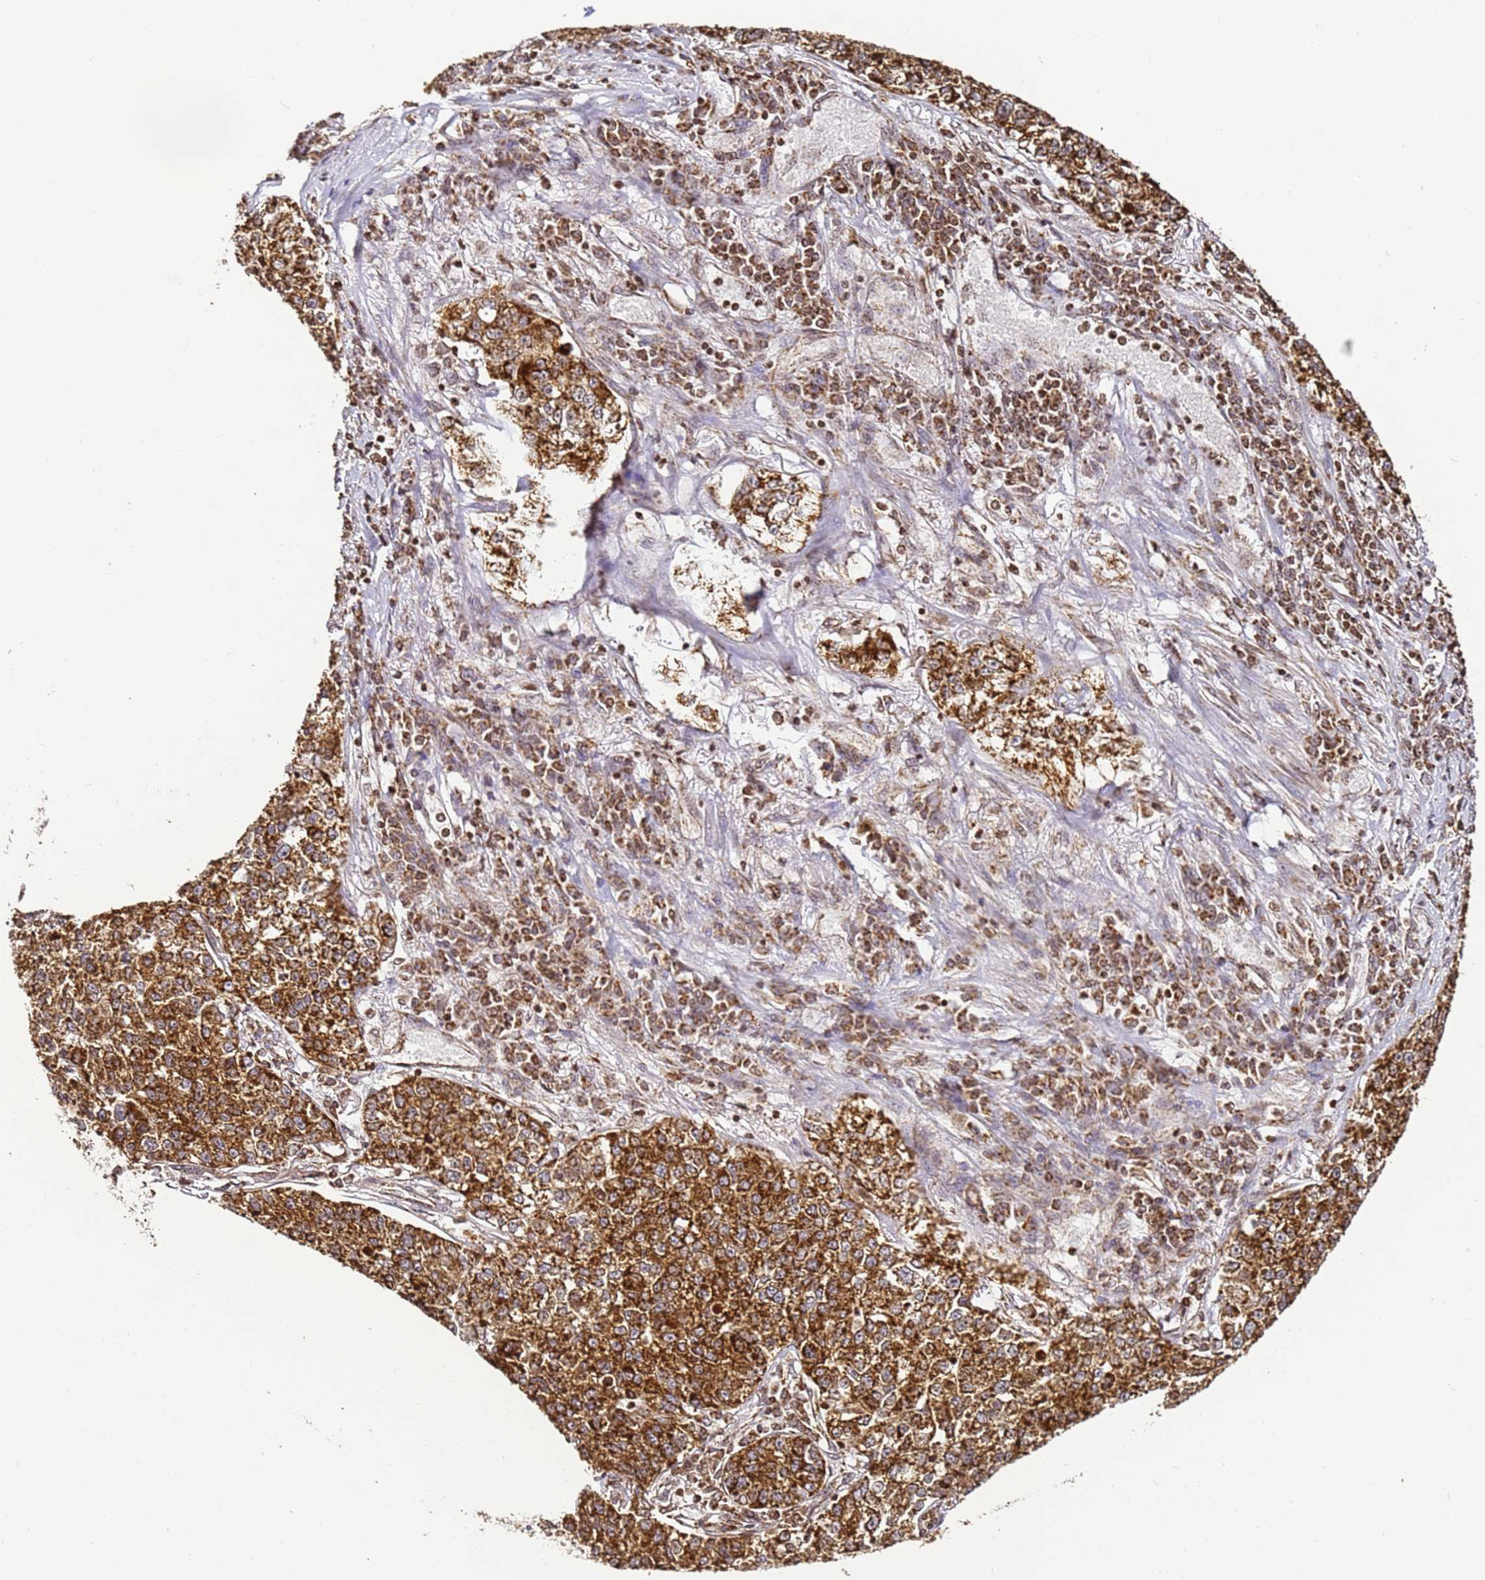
{"staining": {"intensity": "strong", "quantity": ">75%", "location": "cytoplasmic/membranous"}, "tissue": "lung cancer", "cell_type": "Tumor cells", "image_type": "cancer", "snomed": [{"axis": "morphology", "description": "Adenocarcinoma, NOS"}, {"axis": "topography", "description": "Lung"}], "caption": "This is a micrograph of immunohistochemistry staining of adenocarcinoma (lung), which shows strong staining in the cytoplasmic/membranous of tumor cells.", "gene": "HSPE1", "patient": {"sex": "male", "age": 49}}